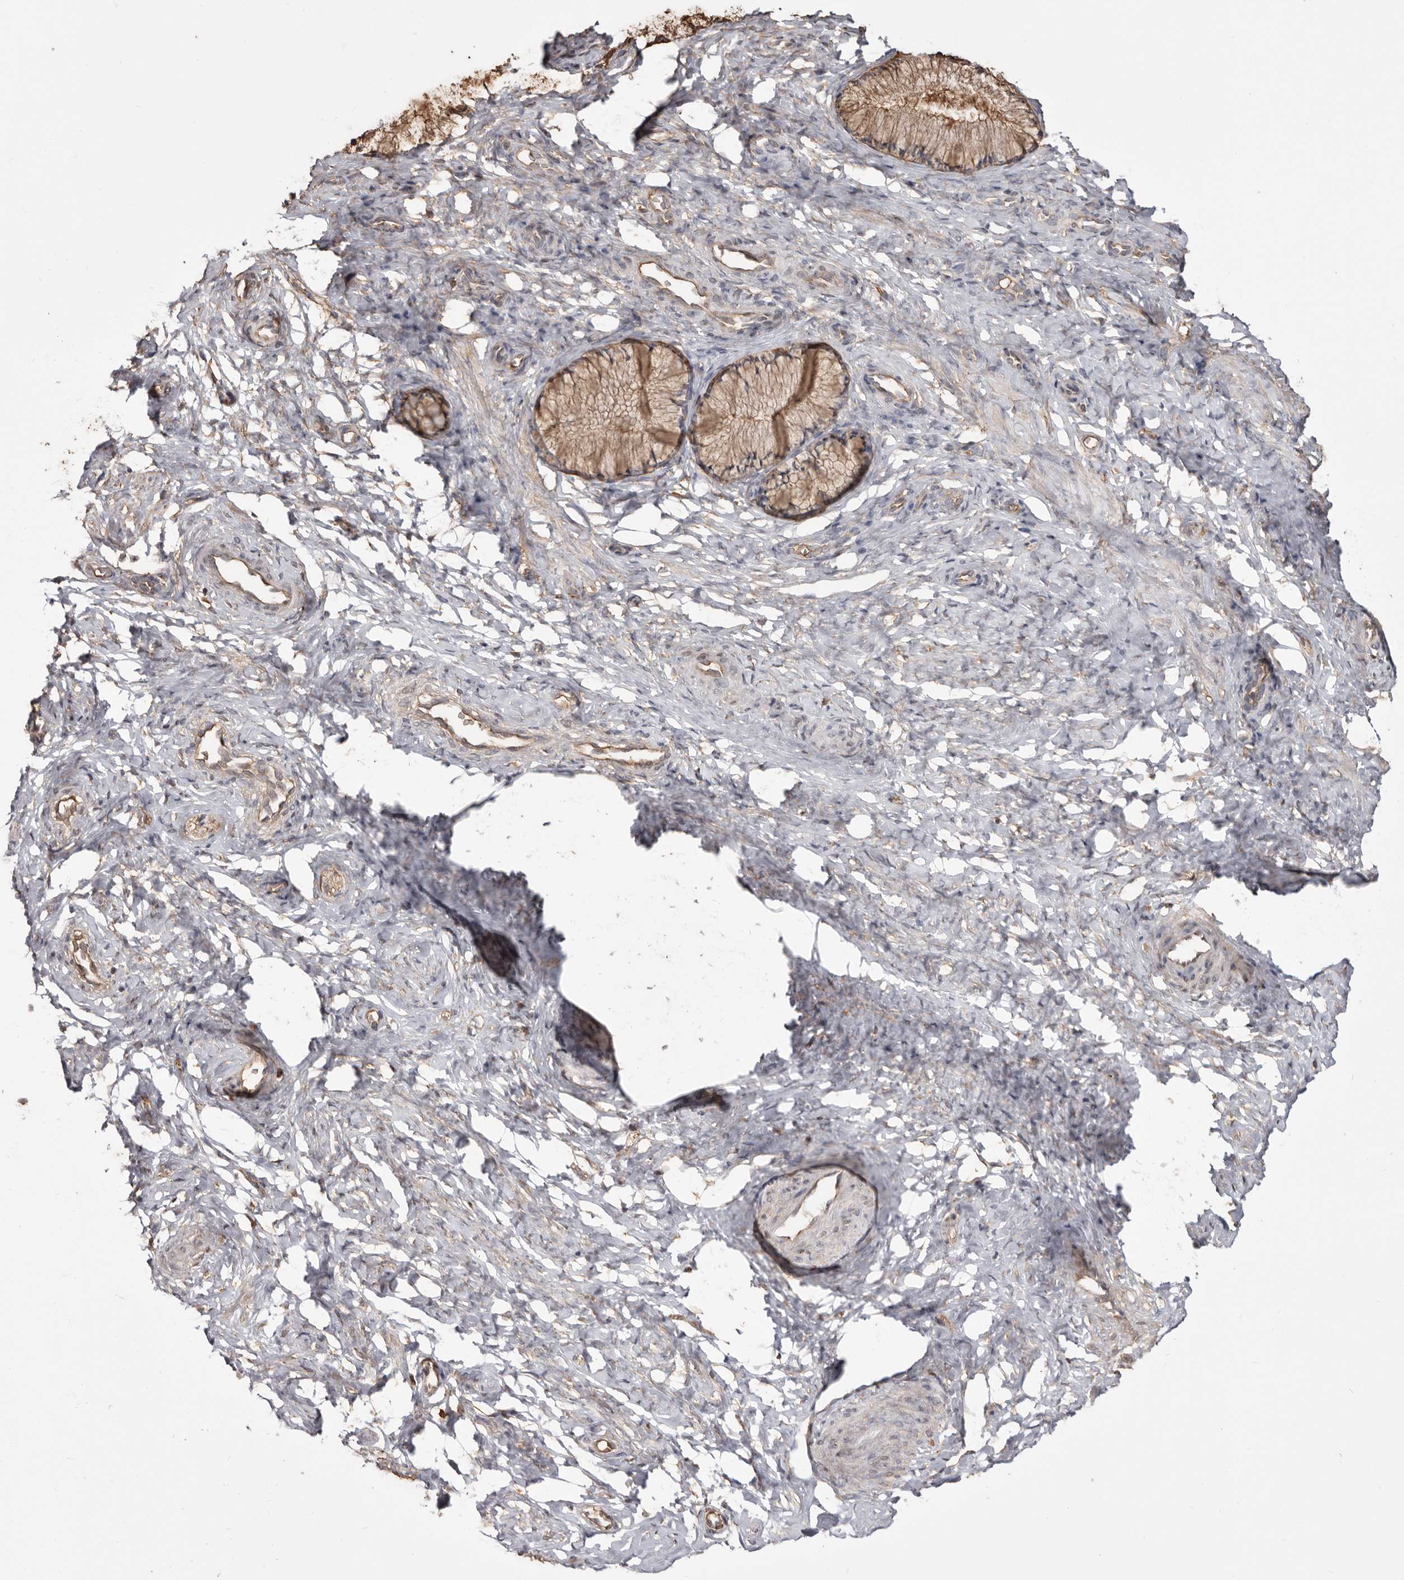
{"staining": {"intensity": "moderate", "quantity": ">75%", "location": "cytoplasmic/membranous"}, "tissue": "cervix", "cell_type": "Glandular cells", "image_type": "normal", "snomed": [{"axis": "morphology", "description": "Normal tissue, NOS"}, {"axis": "topography", "description": "Cervix"}], "caption": "Brown immunohistochemical staining in unremarkable cervix reveals moderate cytoplasmic/membranous positivity in approximately >75% of glandular cells.", "gene": "PKM", "patient": {"sex": "female", "age": 27}}